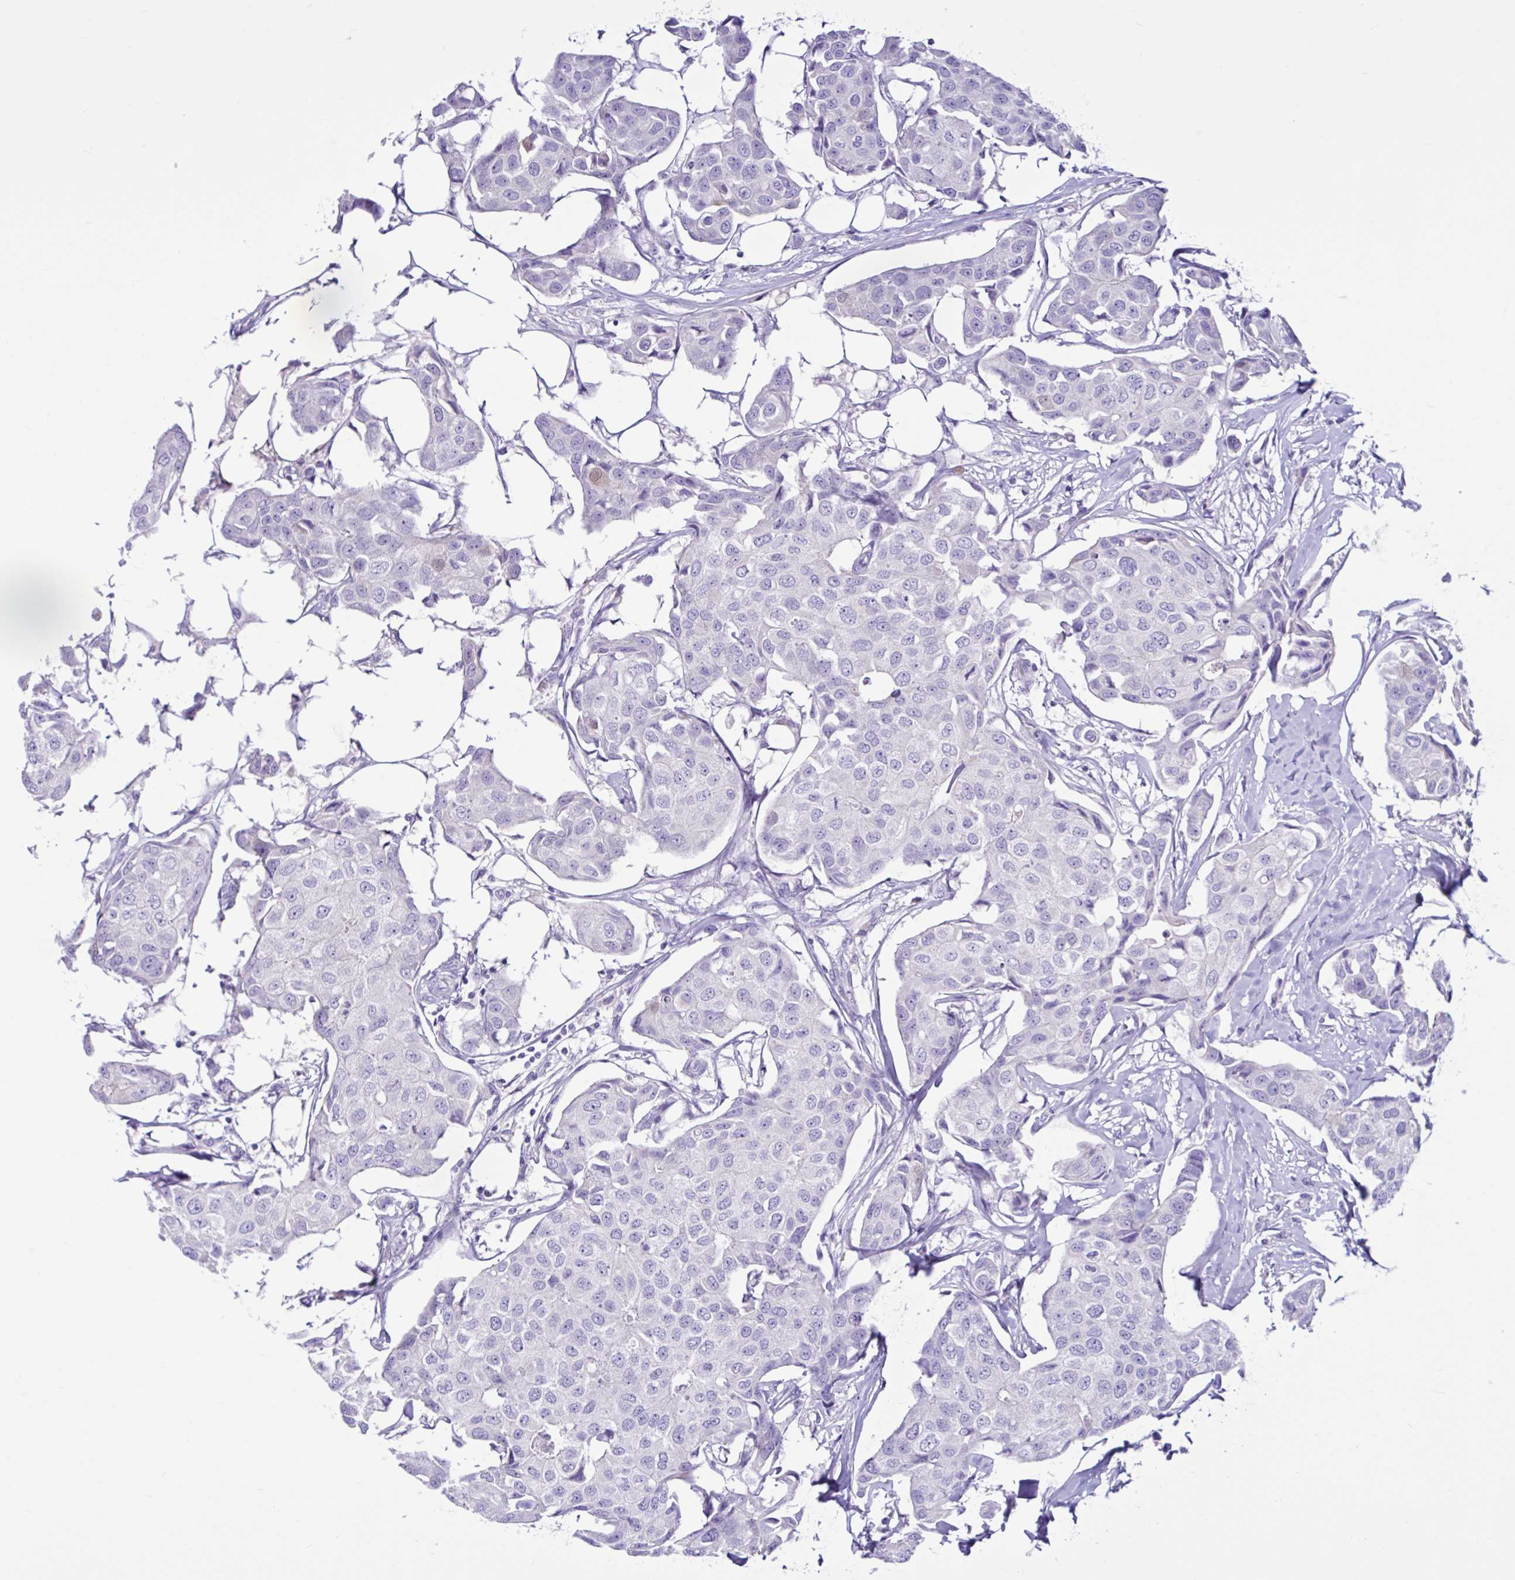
{"staining": {"intensity": "negative", "quantity": "none", "location": "none"}, "tissue": "breast cancer", "cell_type": "Tumor cells", "image_type": "cancer", "snomed": [{"axis": "morphology", "description": "Duct carcinoma"}, {"axis": "topography", "description": "Breast"}, {"axis": "topography", "description": "Lymph node"}], "caption": "Breast cancer (infiltrating ductal carcinoma) was stained to show a protein in brown. There is no significant positivity in tumor cells. (Immunohistochemistry, brightfield microscopy, high magnification).", "gene": "CYP19A1", "patient": {"sex": "female", "age": 80}}